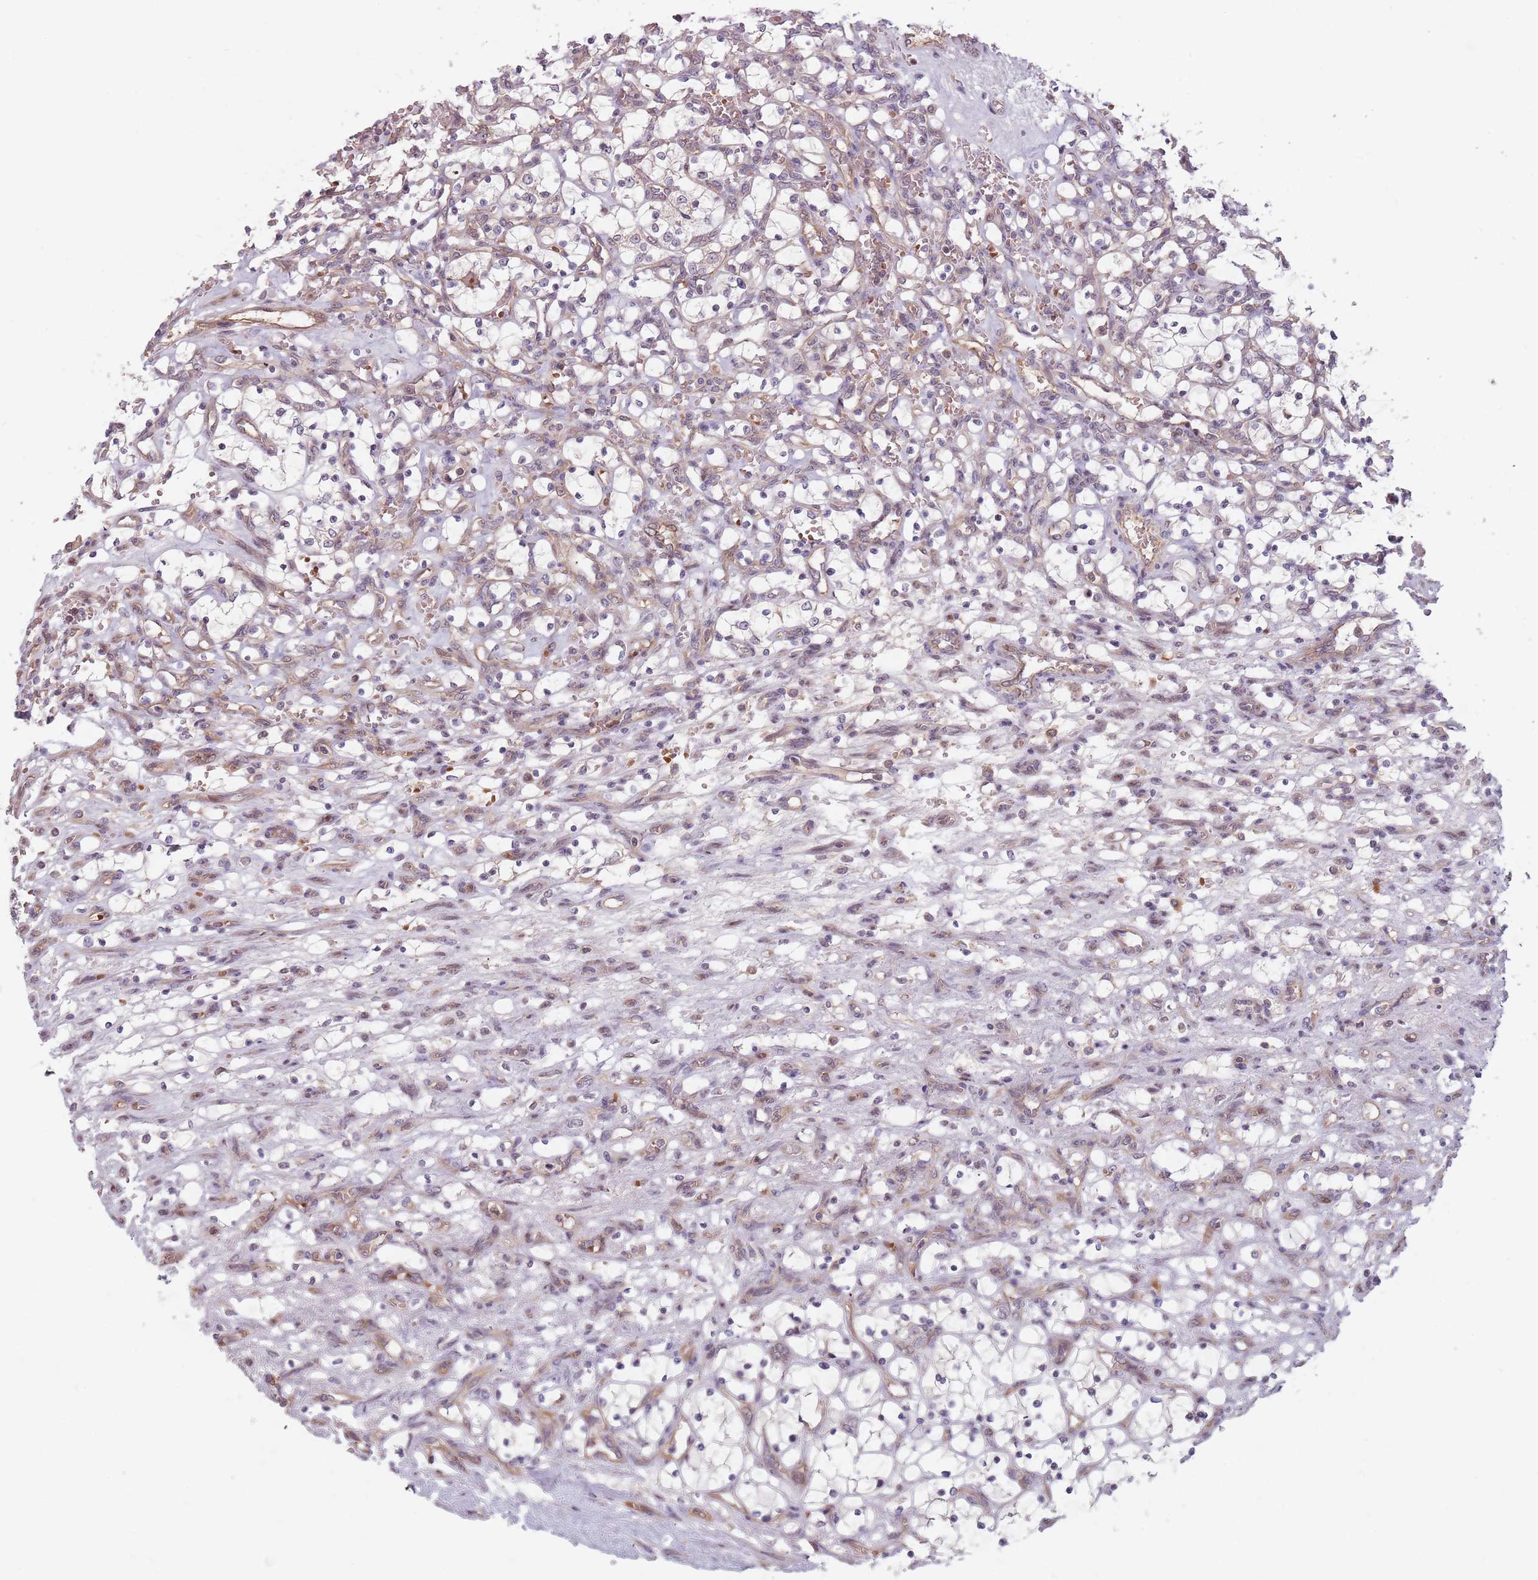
{"staining": {"intensity": "negative", "quantity": "none", "location": "none"}, "tissue": "renal cancer", "cell_type": "Tumor cells", "image_type": "cancer", "snomed": [{"axis": "morphology", "description": "Adenocarcinoma, NOS"}, {"axis": "topography", "description": "Kidney"}], "caption": "DAB (3,3'-diaminobenzidine) immunohistochemical staining of renal cancer displays no significant positivity in tumor cells.", "gene": "GPR180", "patient": {"sex": "female", "age": 69}}